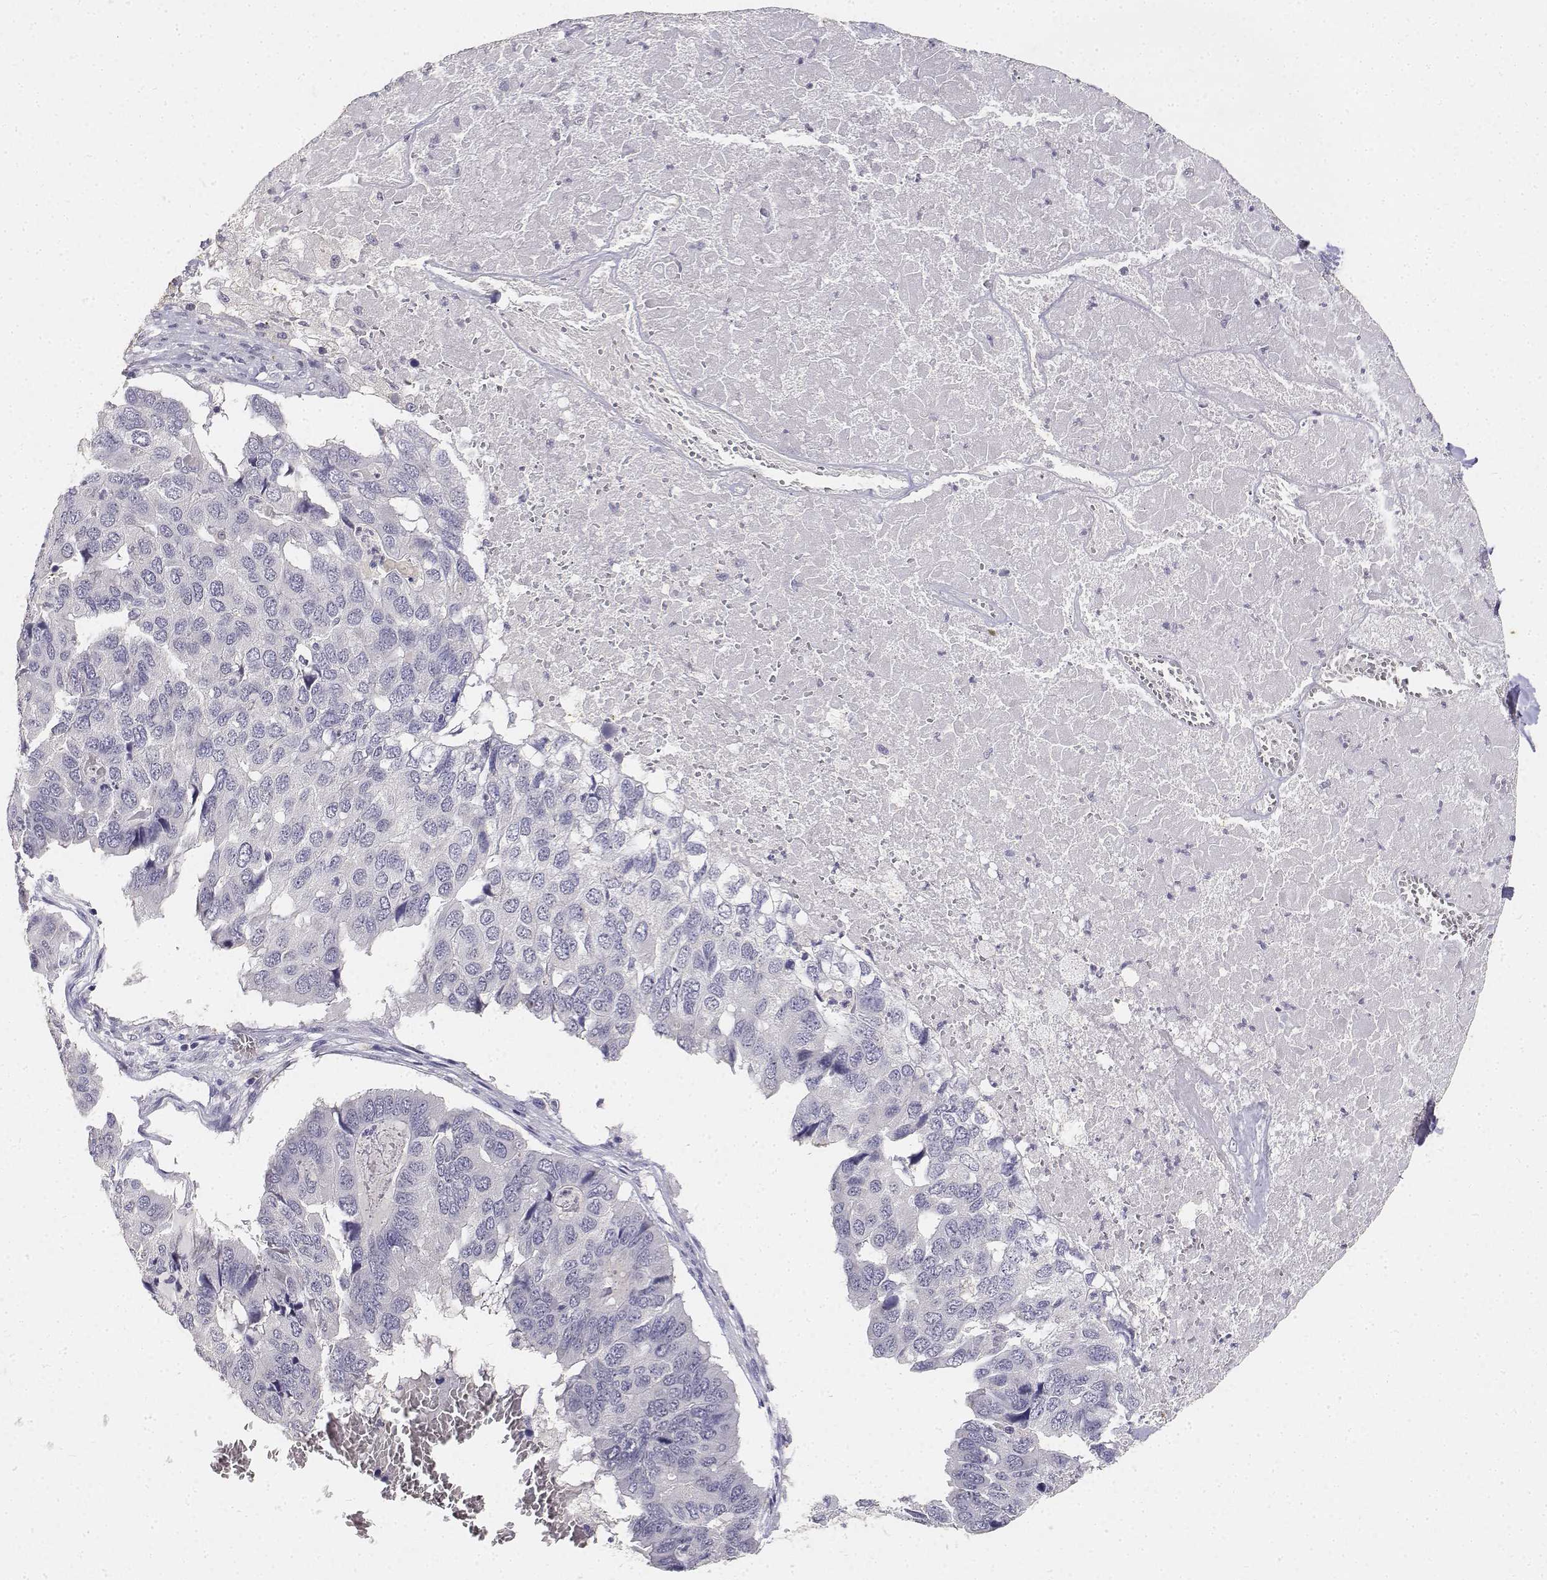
{"staining": {"intensity": "negative", "quantity": "none", "location": "none"}, "tissue": "pancreatic cancer", "cell_type": "Tumor cells", "image_type": "cancer", "snomed": [{"axis": "morphology", "description": "Adenocarcinoma, NOS"}, {"axis": "topography", "description": "Pancreas"}], "caption": "Human pancreatic cancer (adenocarcinoma) stained for a protein using immunohistochemistry exhibits no positivity in tumor cells.", "gene": "PAEP", "patient": {"sex": "male", "age": 50}}